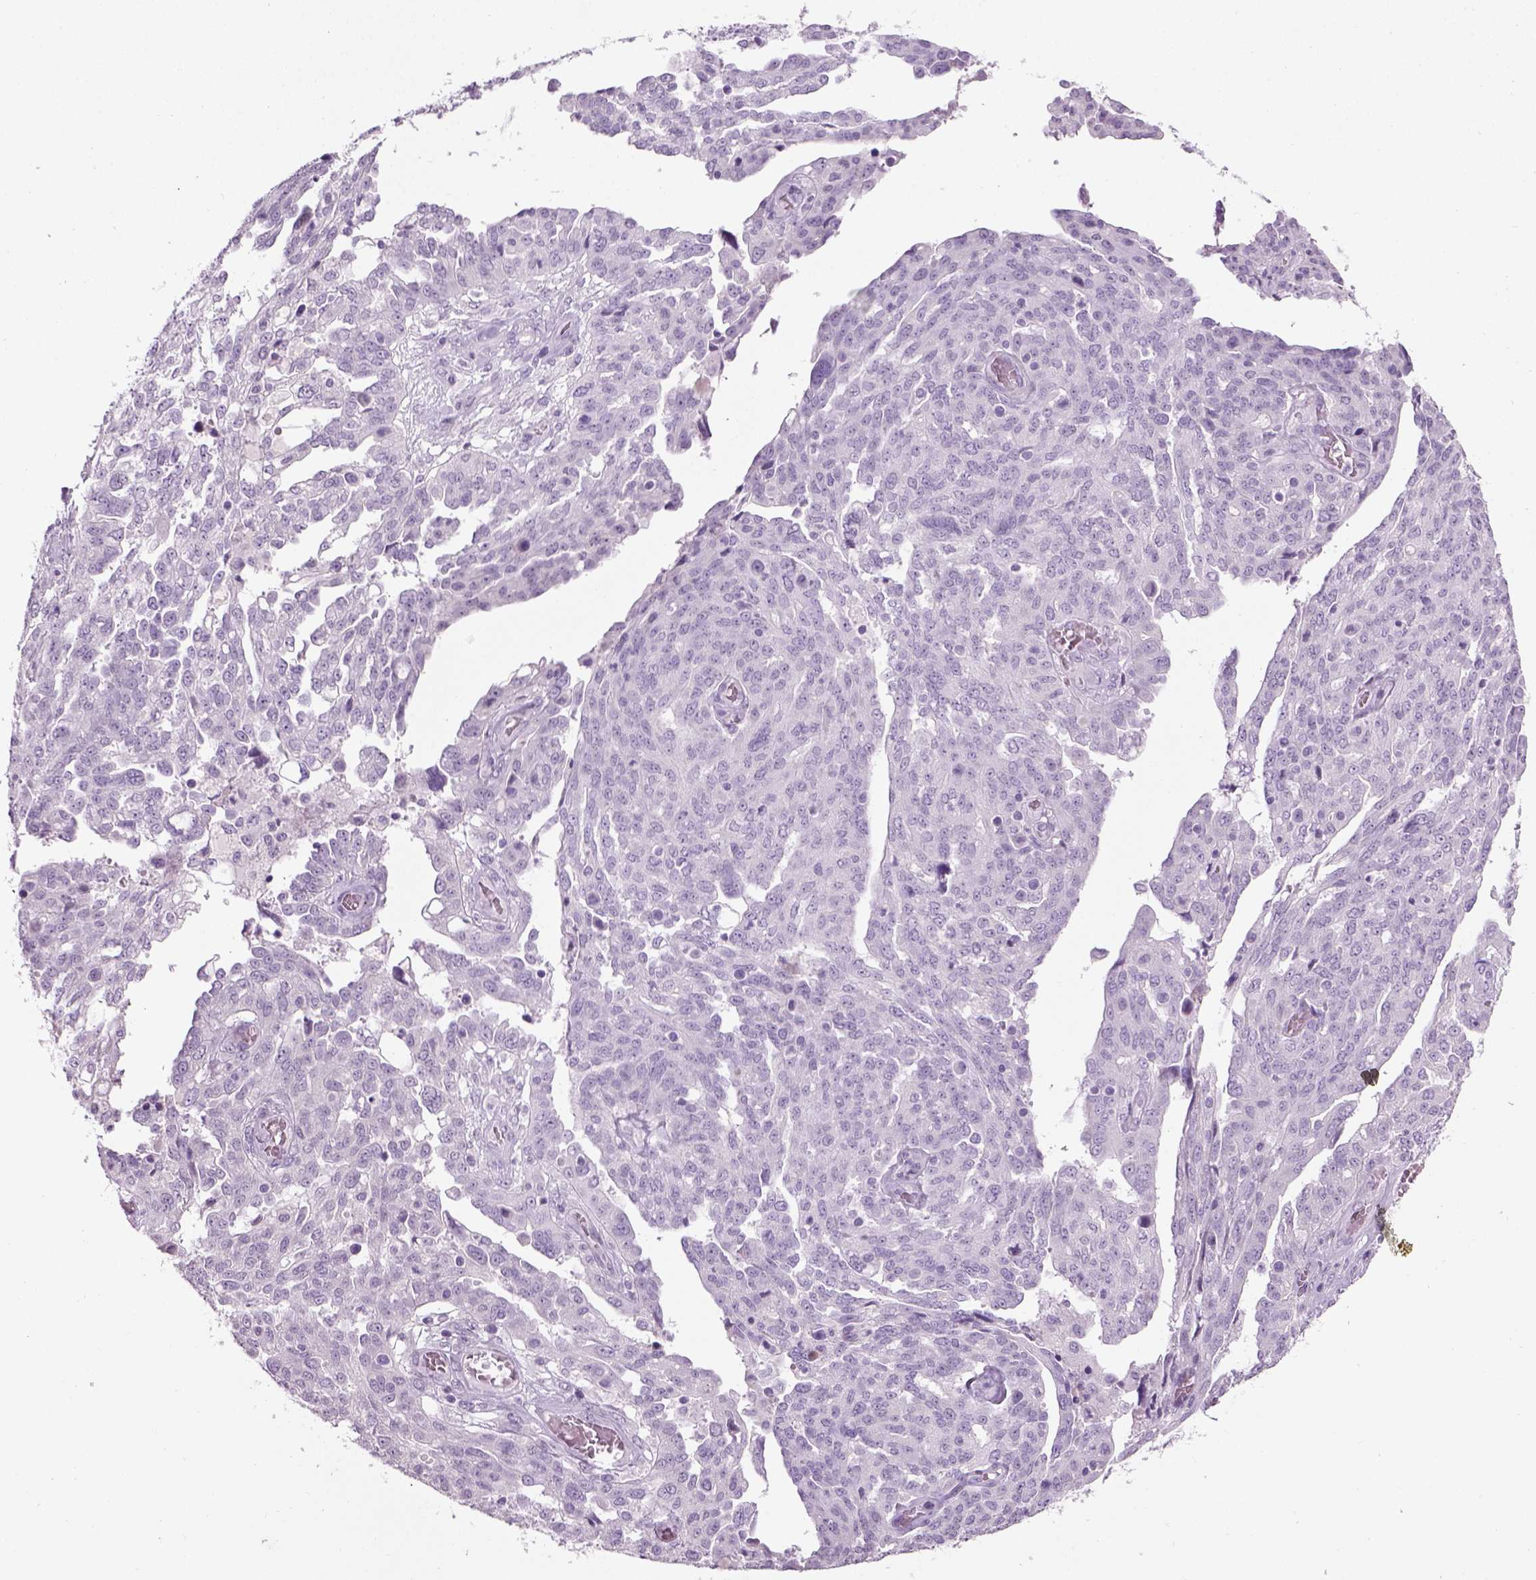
{"staining": {"intensity": "negative", "quantity": "none", "location": "none"}, "tissue": "ovarian cancer", "cell_type": "Tumor cells", "image_type": "cancer", "snomed": [{"axis": "morphology", "description": "Cystadenocarcinoma, serous, NOS"}, {"axis": "topography", "description": "Ovary"}], "caption": "Human ovarian cancer (serous cystadenocarcinoma) stained for a protein using immunohistochemistry displays no staining in tumor cells.", "gene": "GABRB2", "patient": {"sex": "female", "age": 67}}